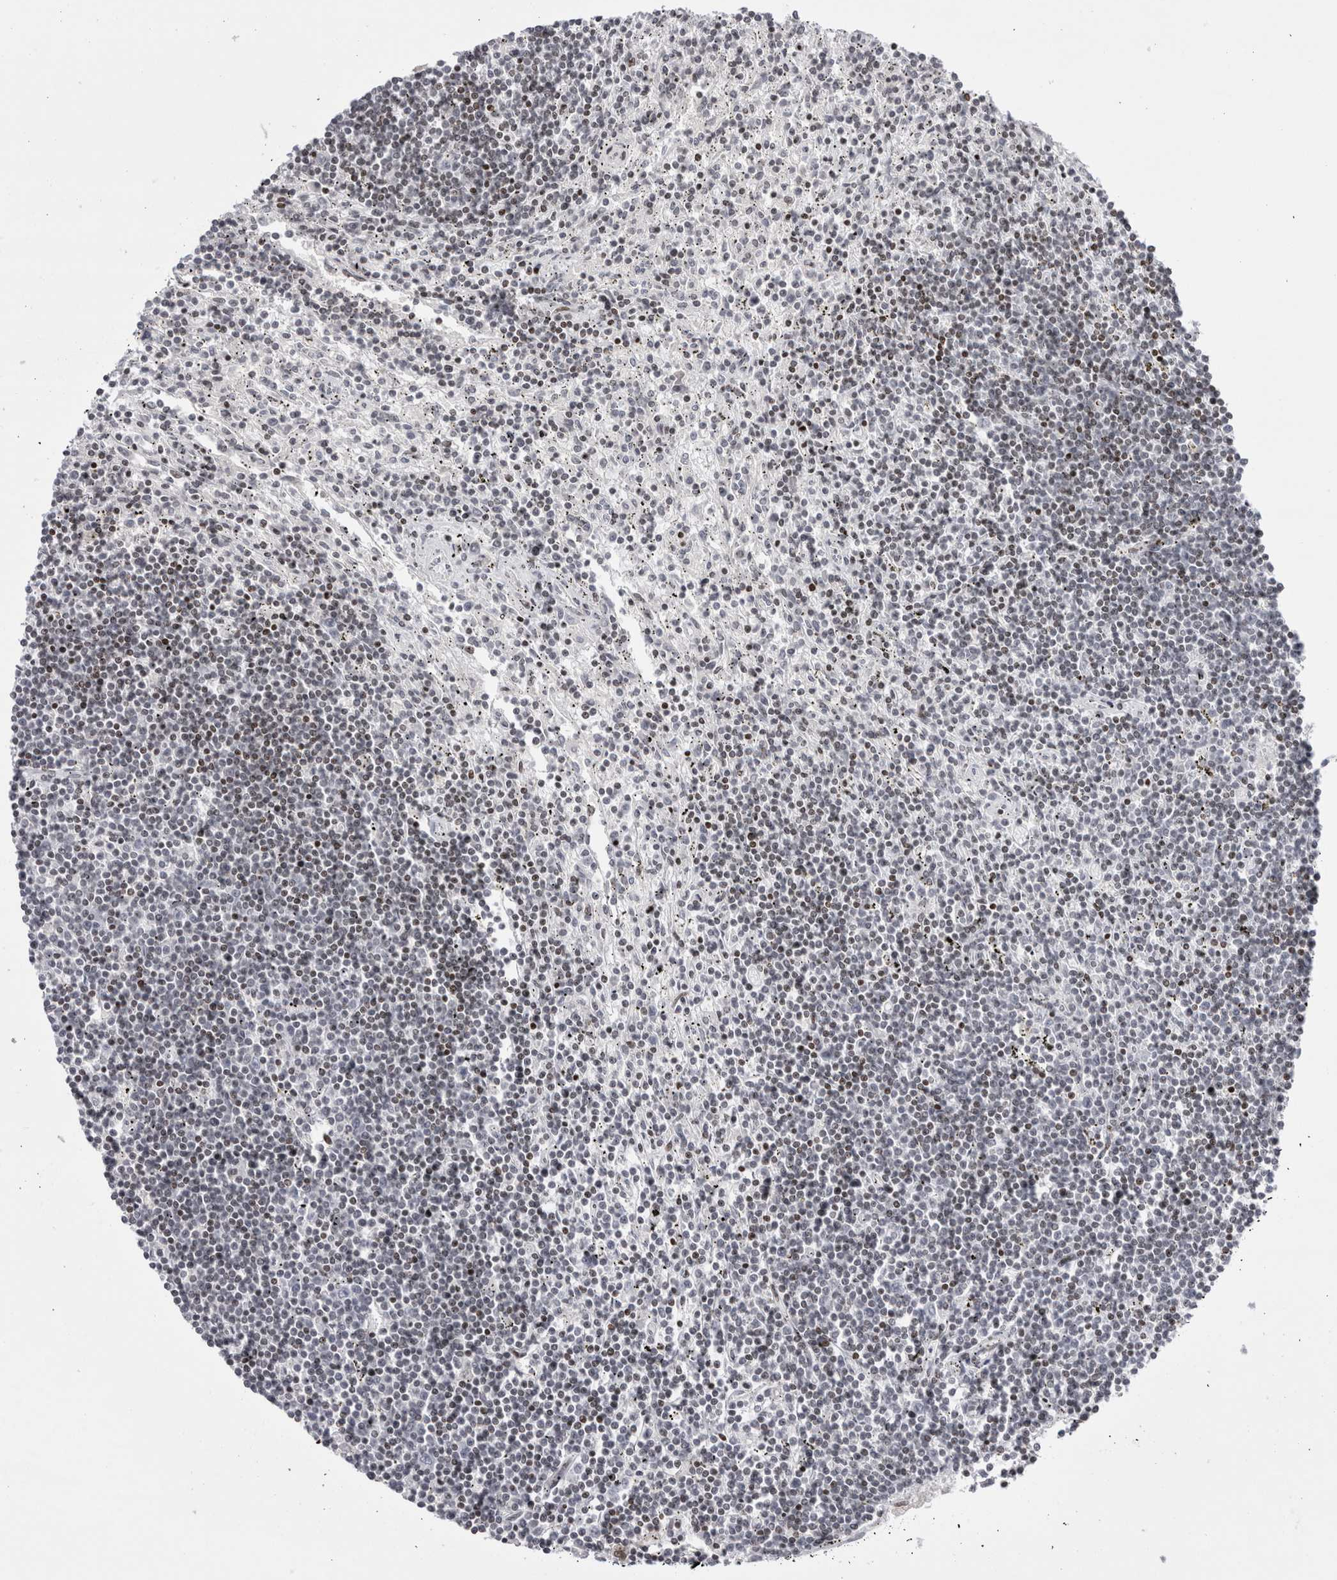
{"staining": {"intensity": "weak", "quantity": "25%-75%", "location": "nuclear"}, "tissue": "lymphoma", "cell_type": "Tumor cells", "image_type": "cancer", "snomed": [{"axis": "morphology", "description": "Malignant lymphoma, non-Hodgkin's type, Low grade"}, {"axis": "topography", "description": "Spleen"}], "caption": "This histopathology image reveals IHC staining of human malignant lymphoma, non-Hodgkin's type (low-grade), with low weak nuclear positivity in approximately 25%-75% of tumor cells.", "gene": "FNDC8", "patient": {"sex": "male", "age": 76}}